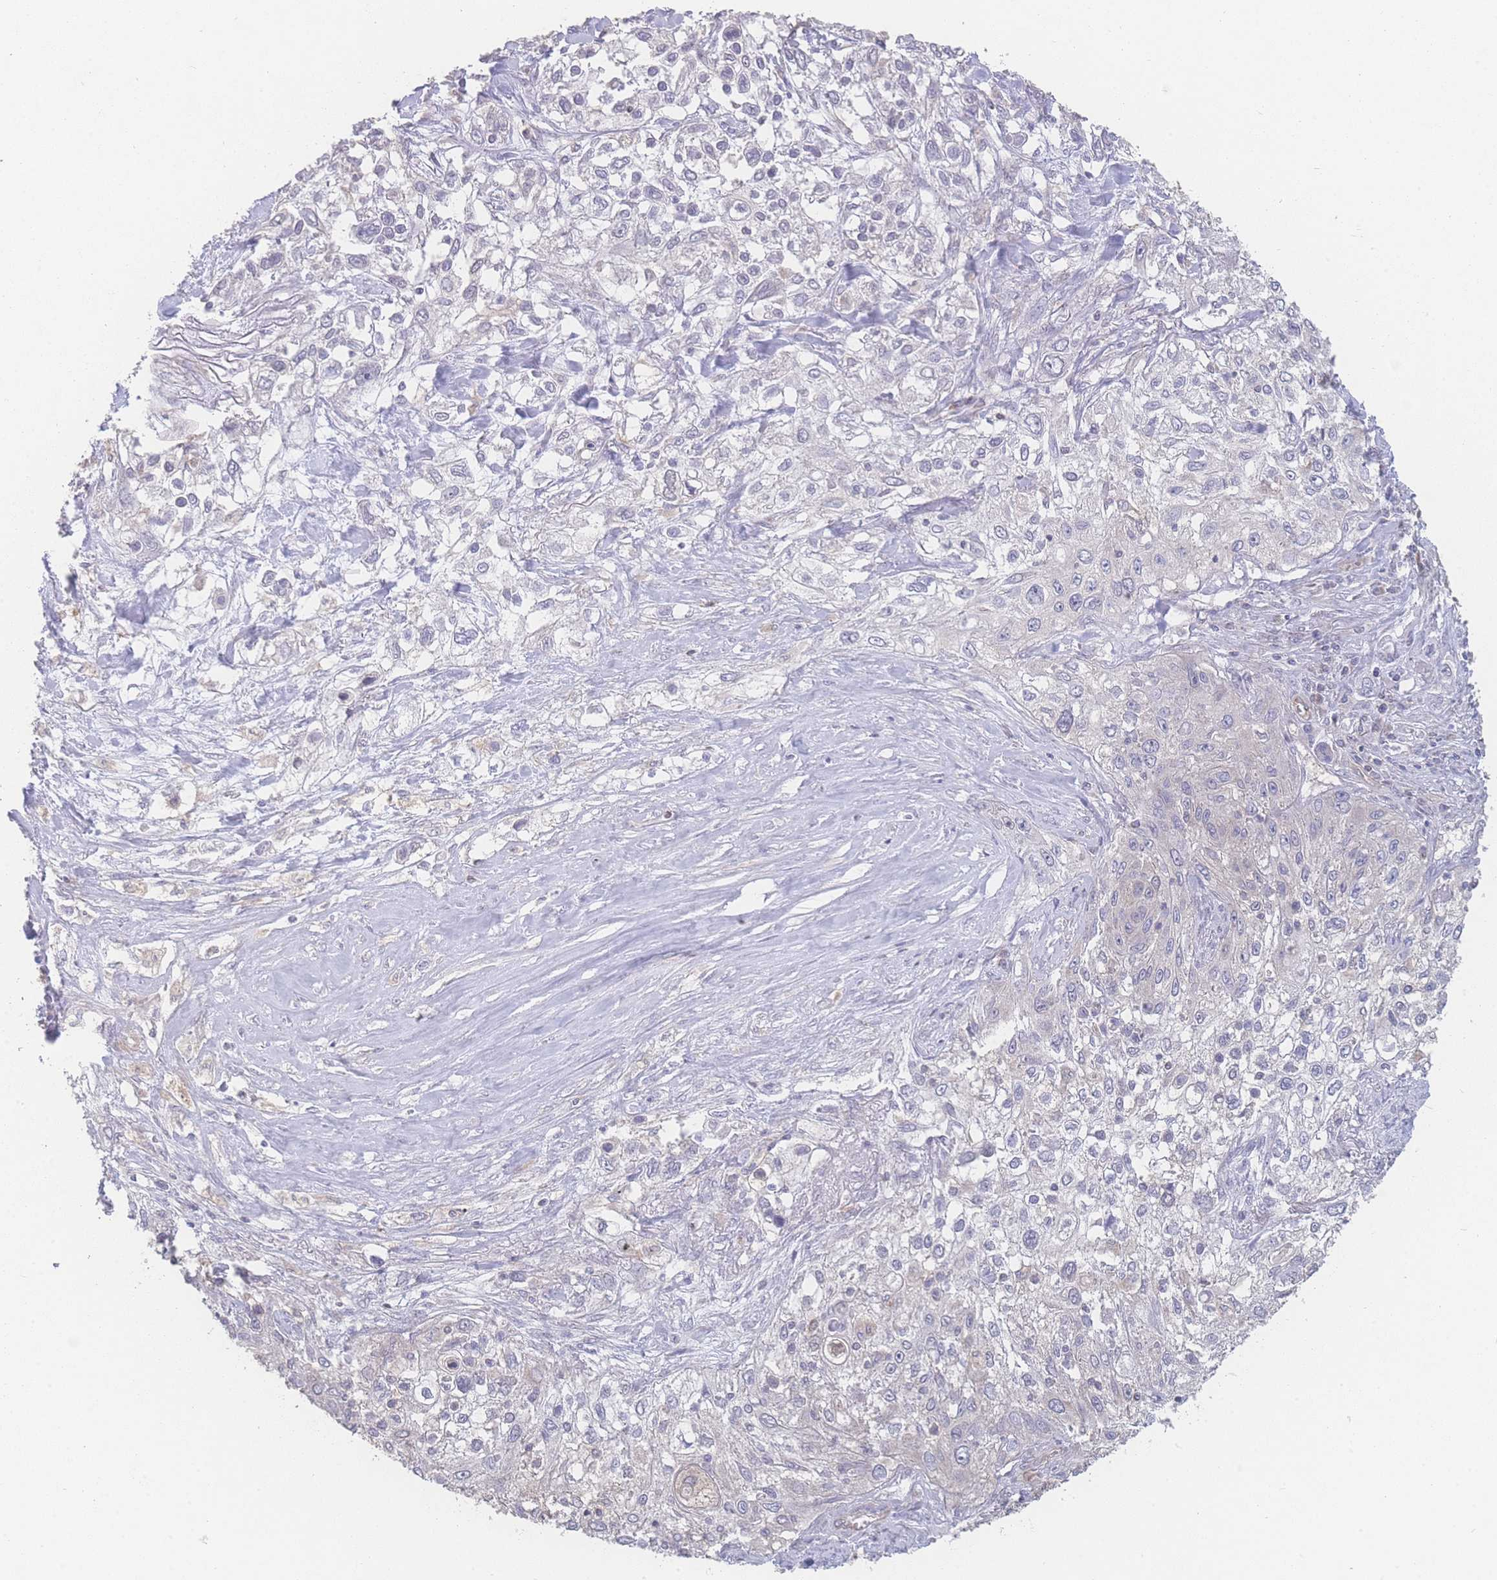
{"staining": {"intensity": "negative", "quantity": "none", "location": "none"}, "tissue": "lung cancer", "cell_type": "Tumor cells", "image_type": "cancer", "snomed": [{"axis": "morphology", "description": "Squamous cell carcinoma, NOS"}, {"axis": "topography", "description": "Lung"}], "caption": "Squamous cell carcinoma (lung) was stained to show a protein in brown. There is no significant expression in tumor cells.", "gene": "GIPR", "patient": {"sex": "female", "age": 69}}